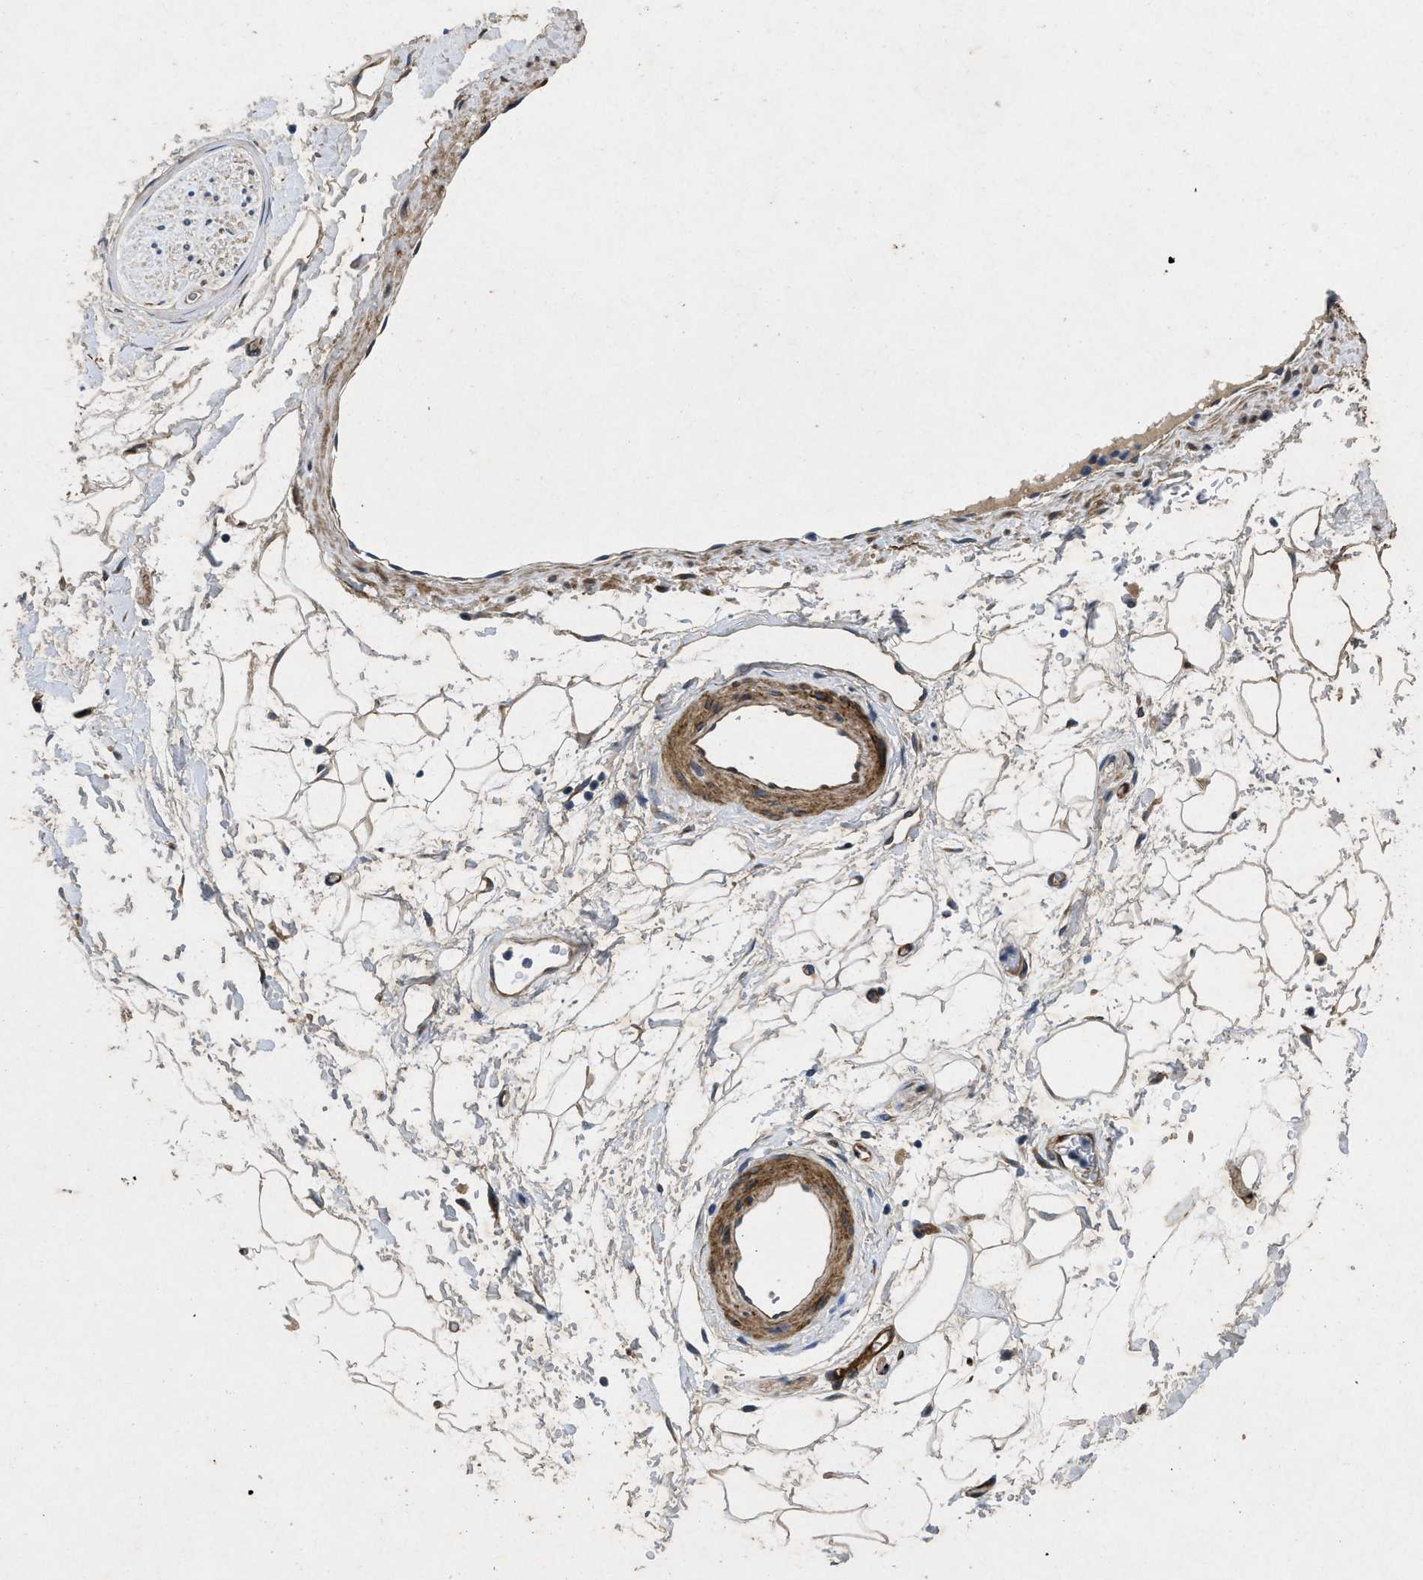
{"staining": {"intensity": "moderate", "quantity": "25%-75%", "location": "cytoplasmic/membranous"}, "tissue": "adipose tissue", "cell_type": "Adipocytes", "image_type": "normal", "snomed": [{"axis": "morphology", "description": "Normal tissue, NOS"}, {"axis": "topography", "description": "Soft tissue"}], "caption": "Immunohistochemical staining of benign adipose tissue shows medium levels of moderate cytoplasmic/membranous positivity in about 25%-75% of adipocytes. Immunohistochemistry (ihc) stains the protein of interest in brown and the nuclei are stained blue.", "gene": "HSPA12B", "patient": {"sex": "male", "age": 72}}